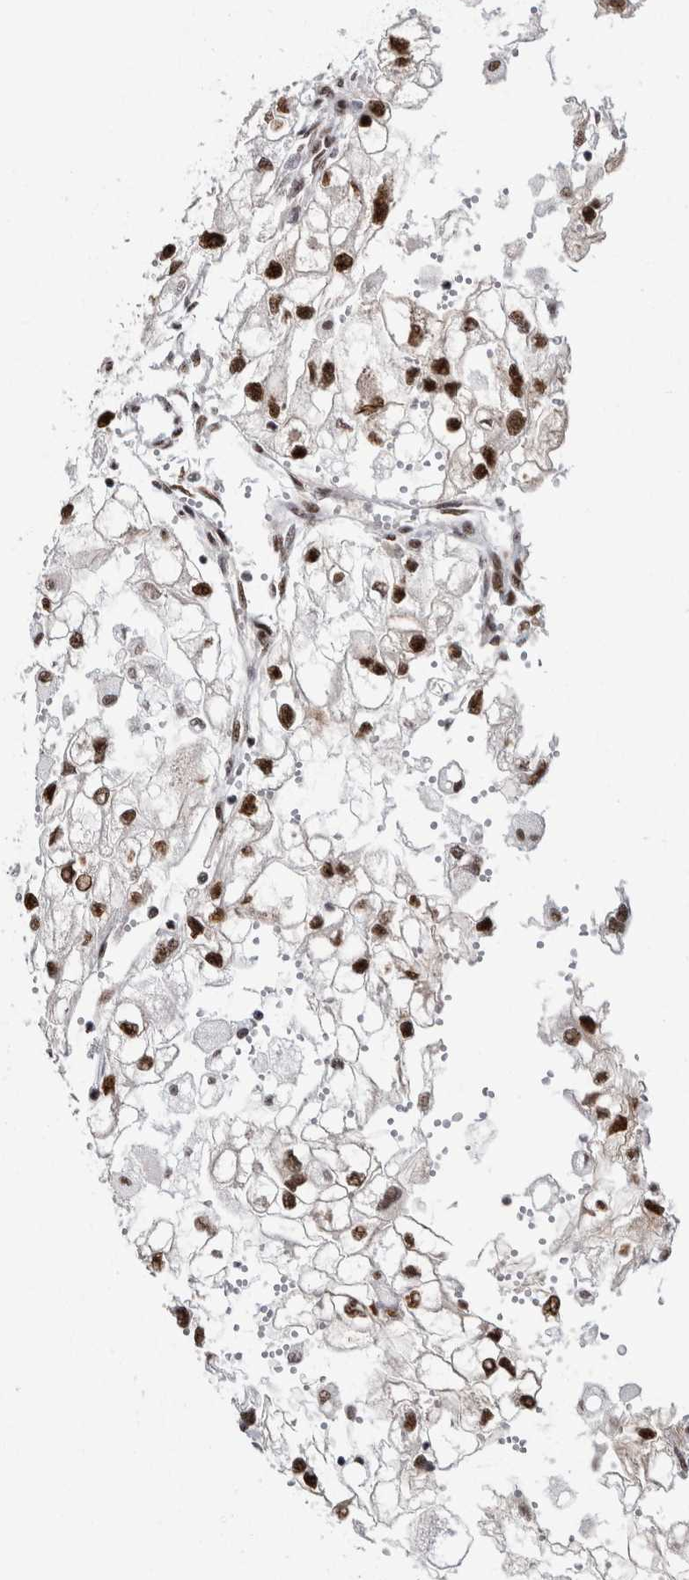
{"staining": {"intensity": "strong", "quantity": ">75%", "location": "nuclear"}, "tissue": "renal cancer", "cell_type": "Tumor cells", "image_type": "cancer", "snomed": [{"axis": "morphology", "description": "Adenocarcinoma, NOS"}, {"axis": "topography", "description": "Kidney"}], "caption": "This histopathology image reveals renal adenocarcinoma stained with immunohistochemistry to label a protein in brown. The nuclear of tumor cells show strong positivity for the protein. Nuclei are counter-stained blue.", "gene": "MKNK1", "patient": {"sex": "female", "age": 70}}